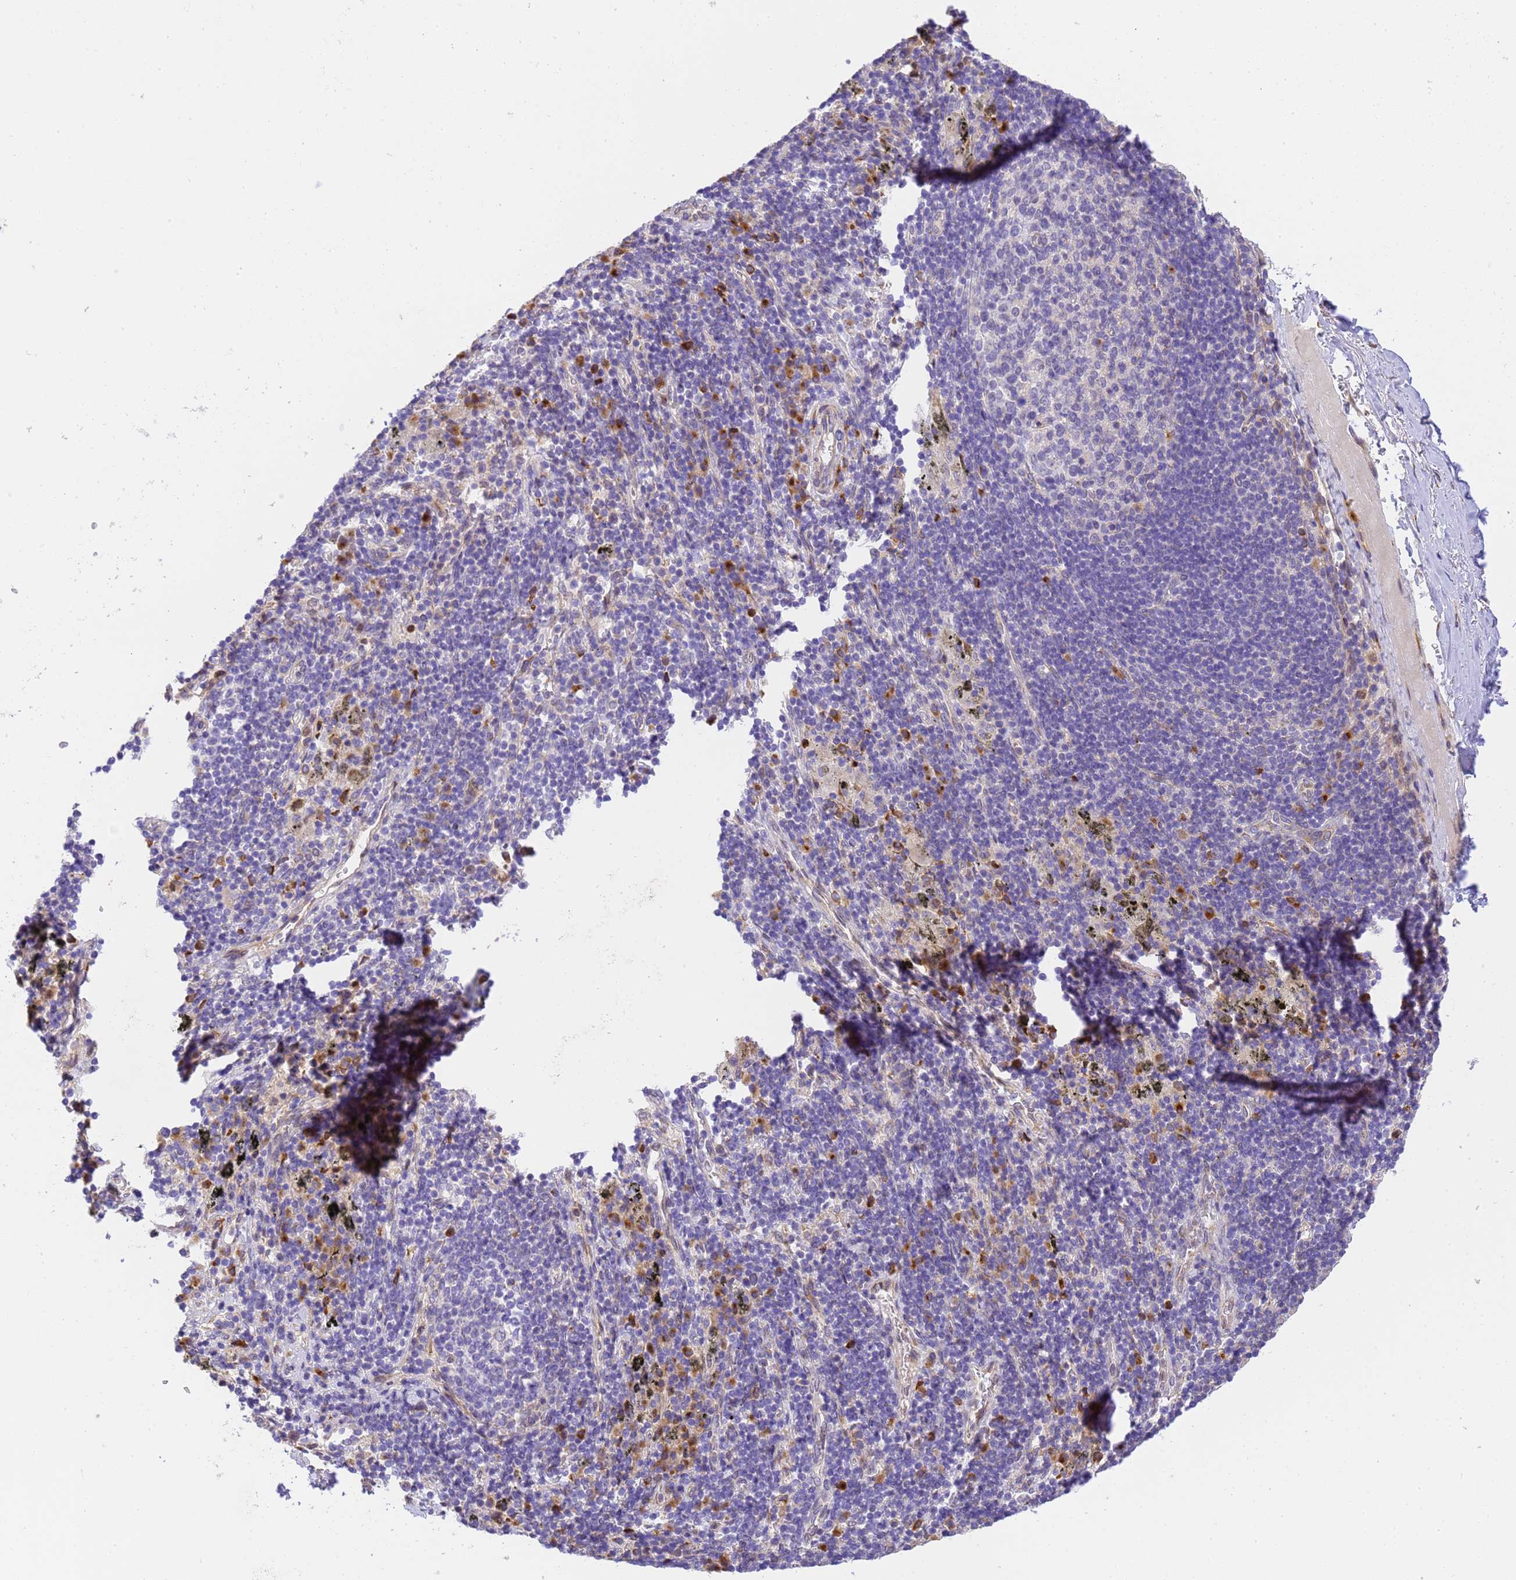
{"staining": {"intensity": "weak", "quantity": ">75%", "location": "cytoplasmic/membranous"}, "tissue": "adipose tissue", "cell_type": "Adipocytes", "image_type": "normal", "snomed": [{"axis": "morphology", "description": "Normal tissue, NOS"}, {"axis": "topography", "description": "Lymph node"}, {"axis": "topography", "description": "Cartilage tissue"}, {"axis": "topography", "description": "Bronchus"}], "caption": "A low amount of weak cytoplasmic/membranous positivity is appreciated in about >75% of adipocytes in unremarkable adipose tissue.", "gene": "RHBDD3", "patient": {"sex": "male", "age": 63}}